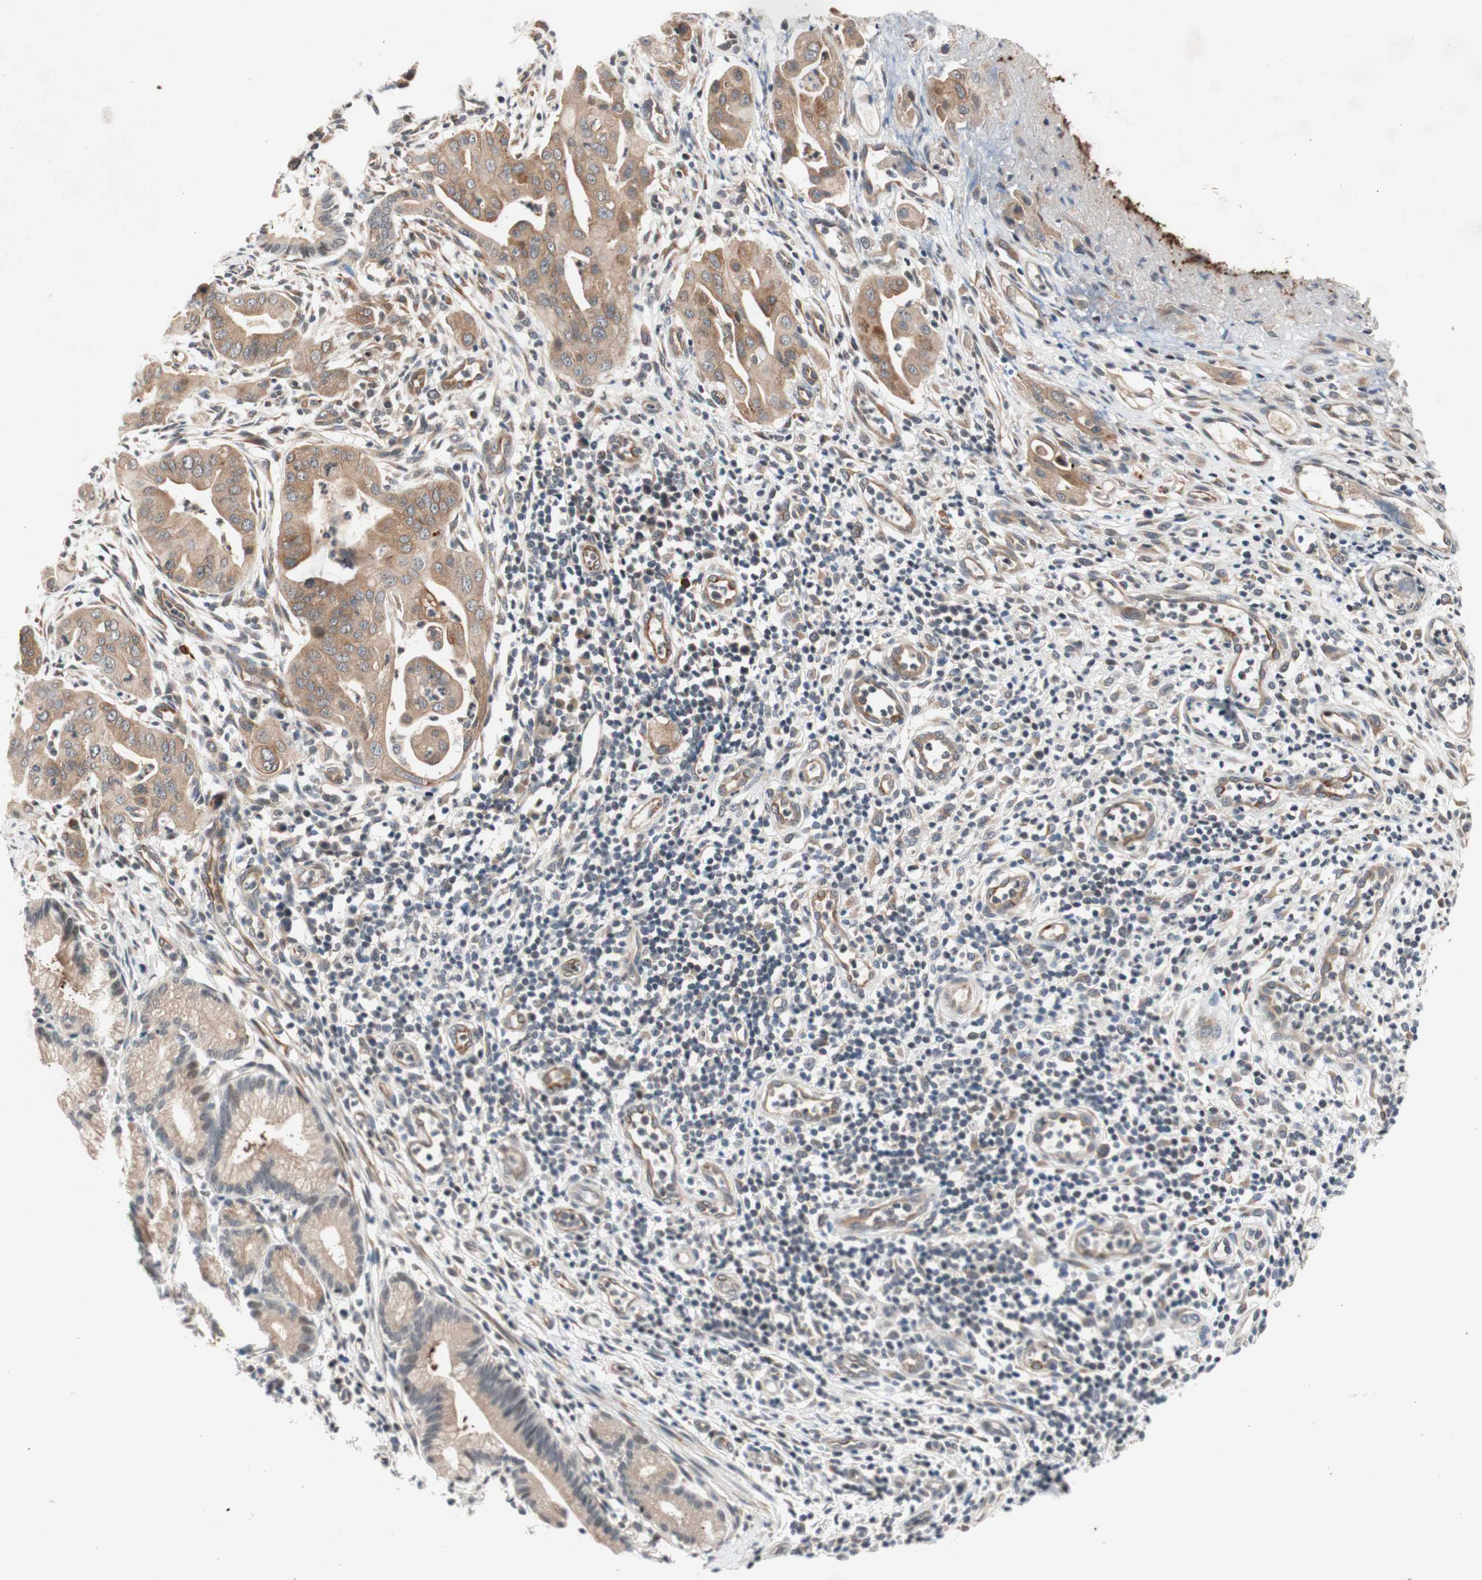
{"staining": {"intensity": "moderate", "quantity": ">75%", "location": "cytoplasmic/membranous"}, "tissue": "pancreatic cancer", "cell_type": "Tumor cells", "image_type": "cancer", "snomed": [{"axis": "morphology", "description": "Adenocarcinoma, NOS"}, {"axis": "topography", "description": "Pancreas"}], "caption": "Immunohistochemical staining of pancreatic cancer demonstrates moderate cytoplasmic/membranous protein positivity in about >75% of tumor cells.", "gene": "CD55", "patient": {"sex": "female", "age": 75}}